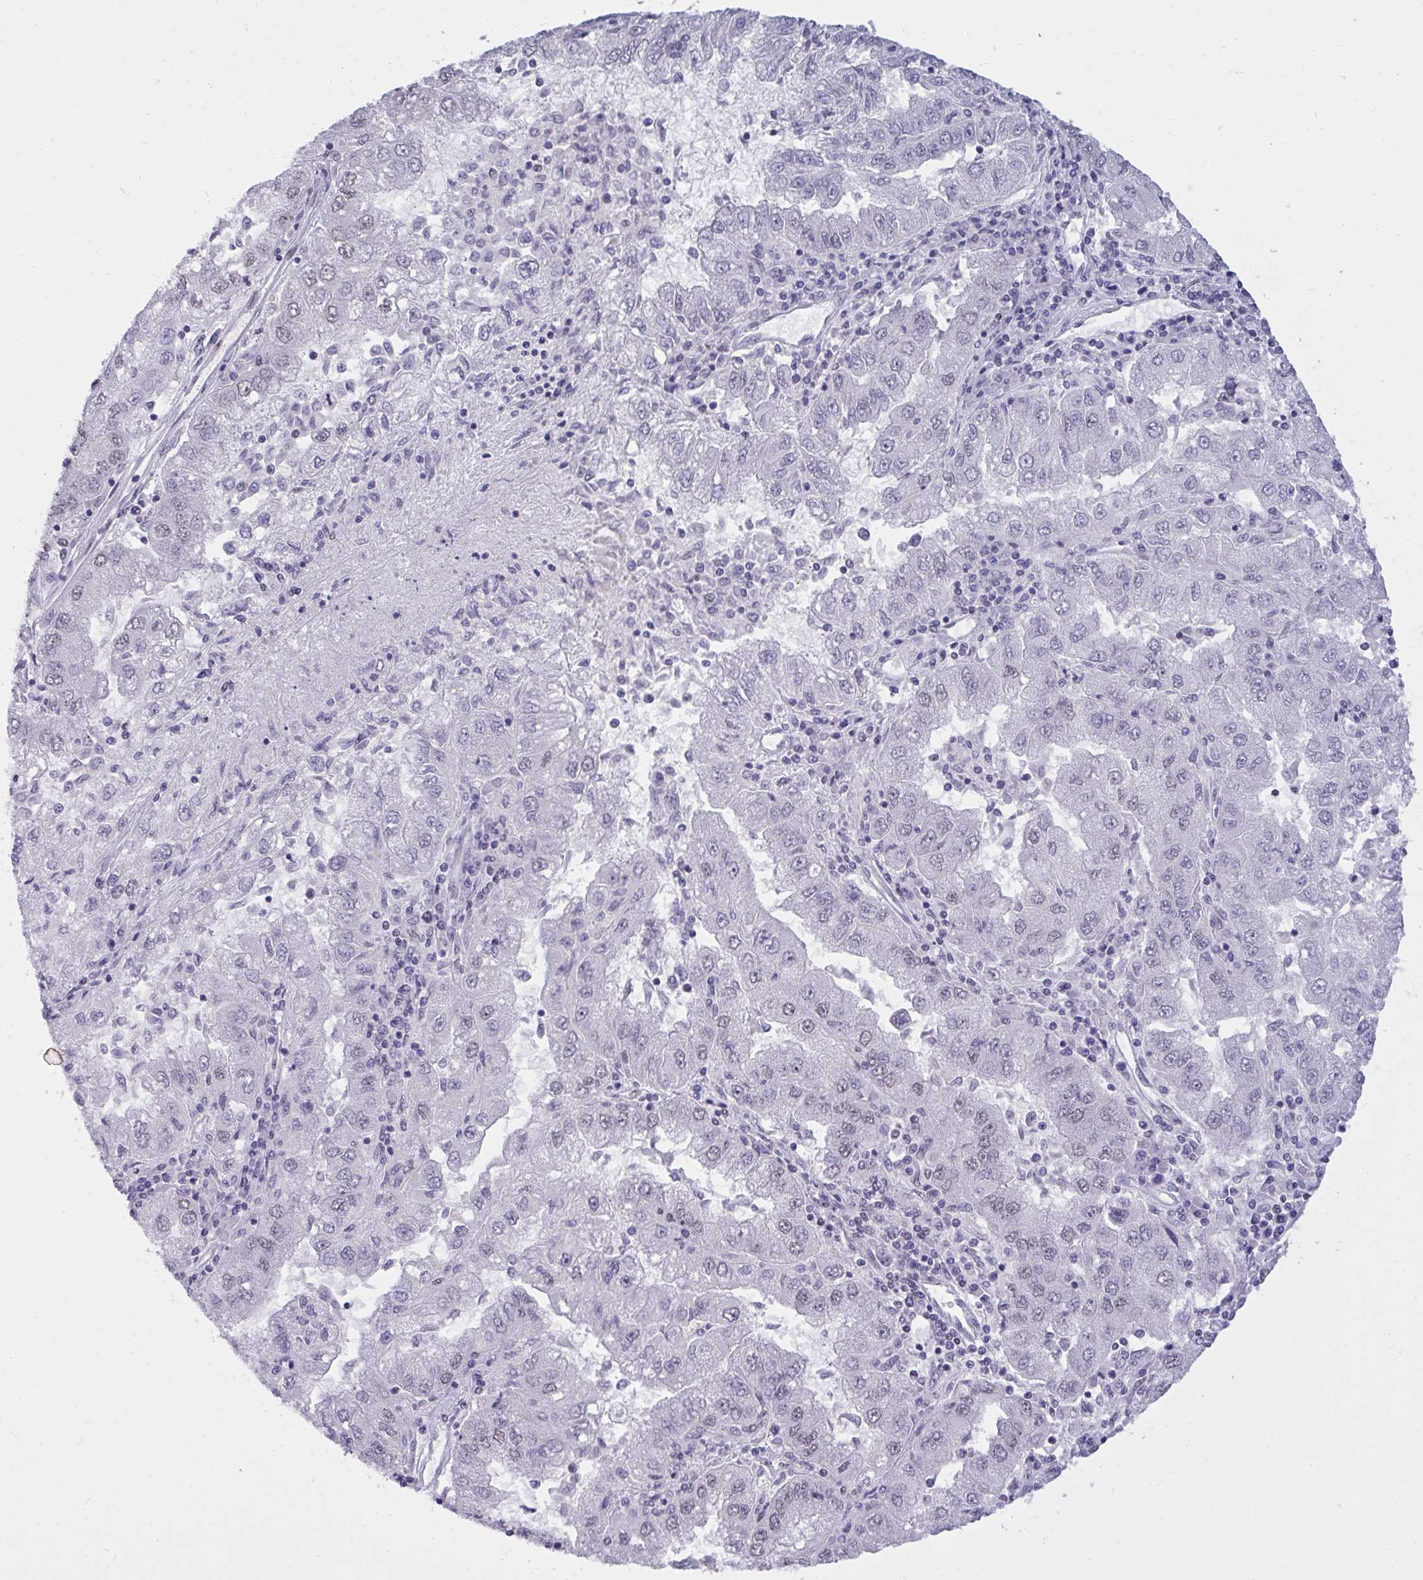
{"staining": {"intensity": "weak", "quantity": "<25%", "location": "nuclear"}, "tissue": "lung cancer", "cell_type": "Tumor cells", "image_type": "cancer", "snomed": [{"axis": "morphology", "description": "Adenocarcinoma, NOS"}, {"axis": "morphology", "description": "Adenocarcinoma primary or metastatic"}, {"axis": "topography", "description": "Lung"}], "caption": "DAB (3,3'-diaminobenzidine) immunohistochemical staining of human lung cancer (adenocarcinoma primary or metastatic) displays no significant expression in tumor cells. (Brightfield microscopy of DAB (3,3'-diaminobenzidine) immunohistochemistry at high magnification).", "gene": "SEMA6B", "patient": {"sex": "male", "age": 74}}